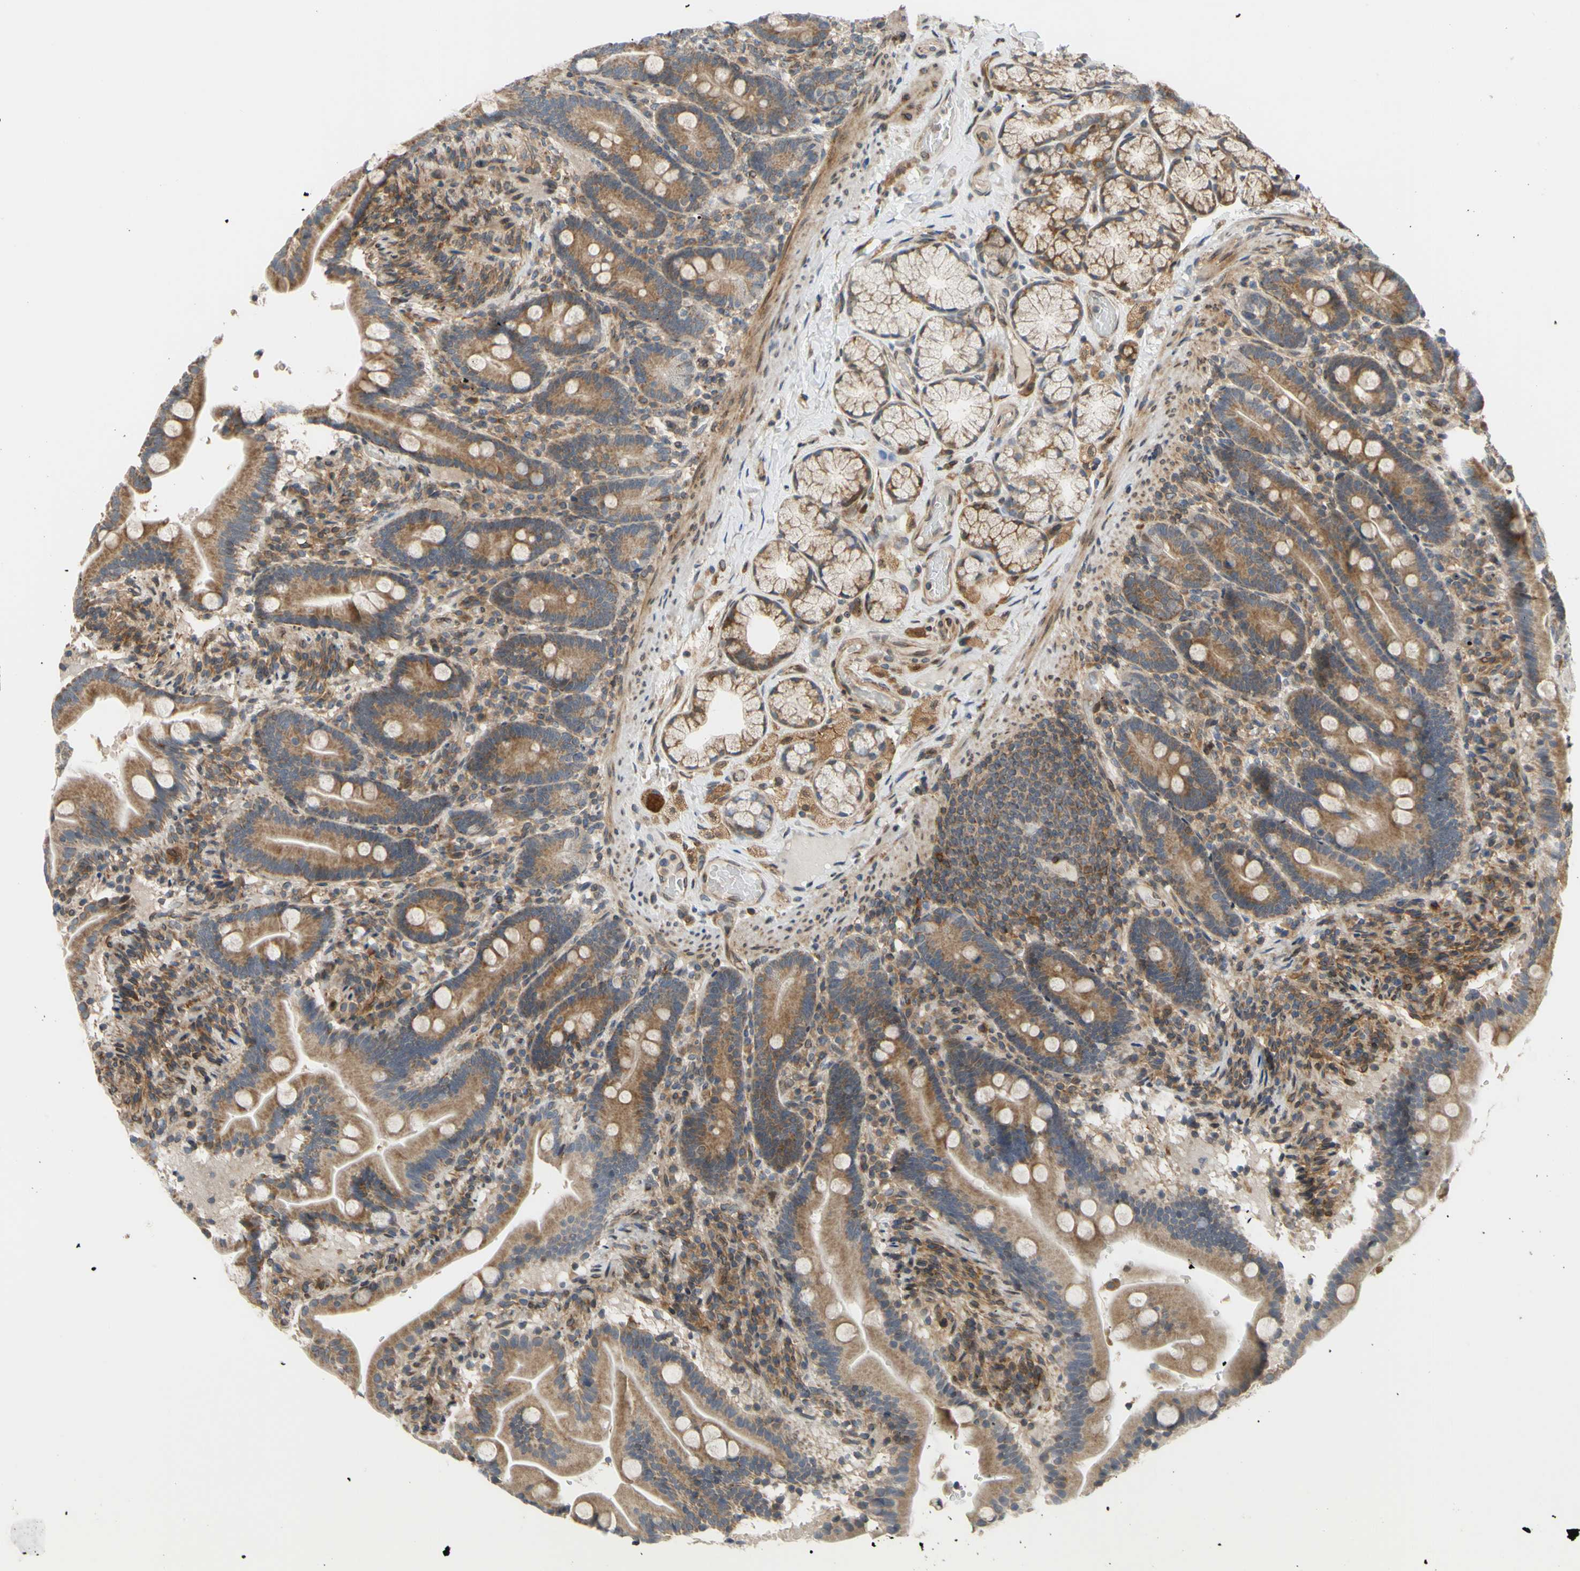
{"staining": {"intensity": "moderate", "quantity": ">75%", "location": "cytoplasmic/membranous"}, "tissue": "duodenum", "cell_type": "Glandular cells", "image_type": "normal", "snomed": [{"axis": "morphology", "description": "Normal tissue, NOS"}, {"axis": "topography", "description": "Duodenum"}], "caption": "Immunohistochemical staining of benign human duodenum shows medium levels of moderate cytoplasmic/membranous positivity in approximately >75% of glandular cells. Immunohistochemistry (ihc) stains the protein in brown and the nuclei are stained blue.", "gene": "PRAF2", "patient": {"sex": "male", "age": 54}}